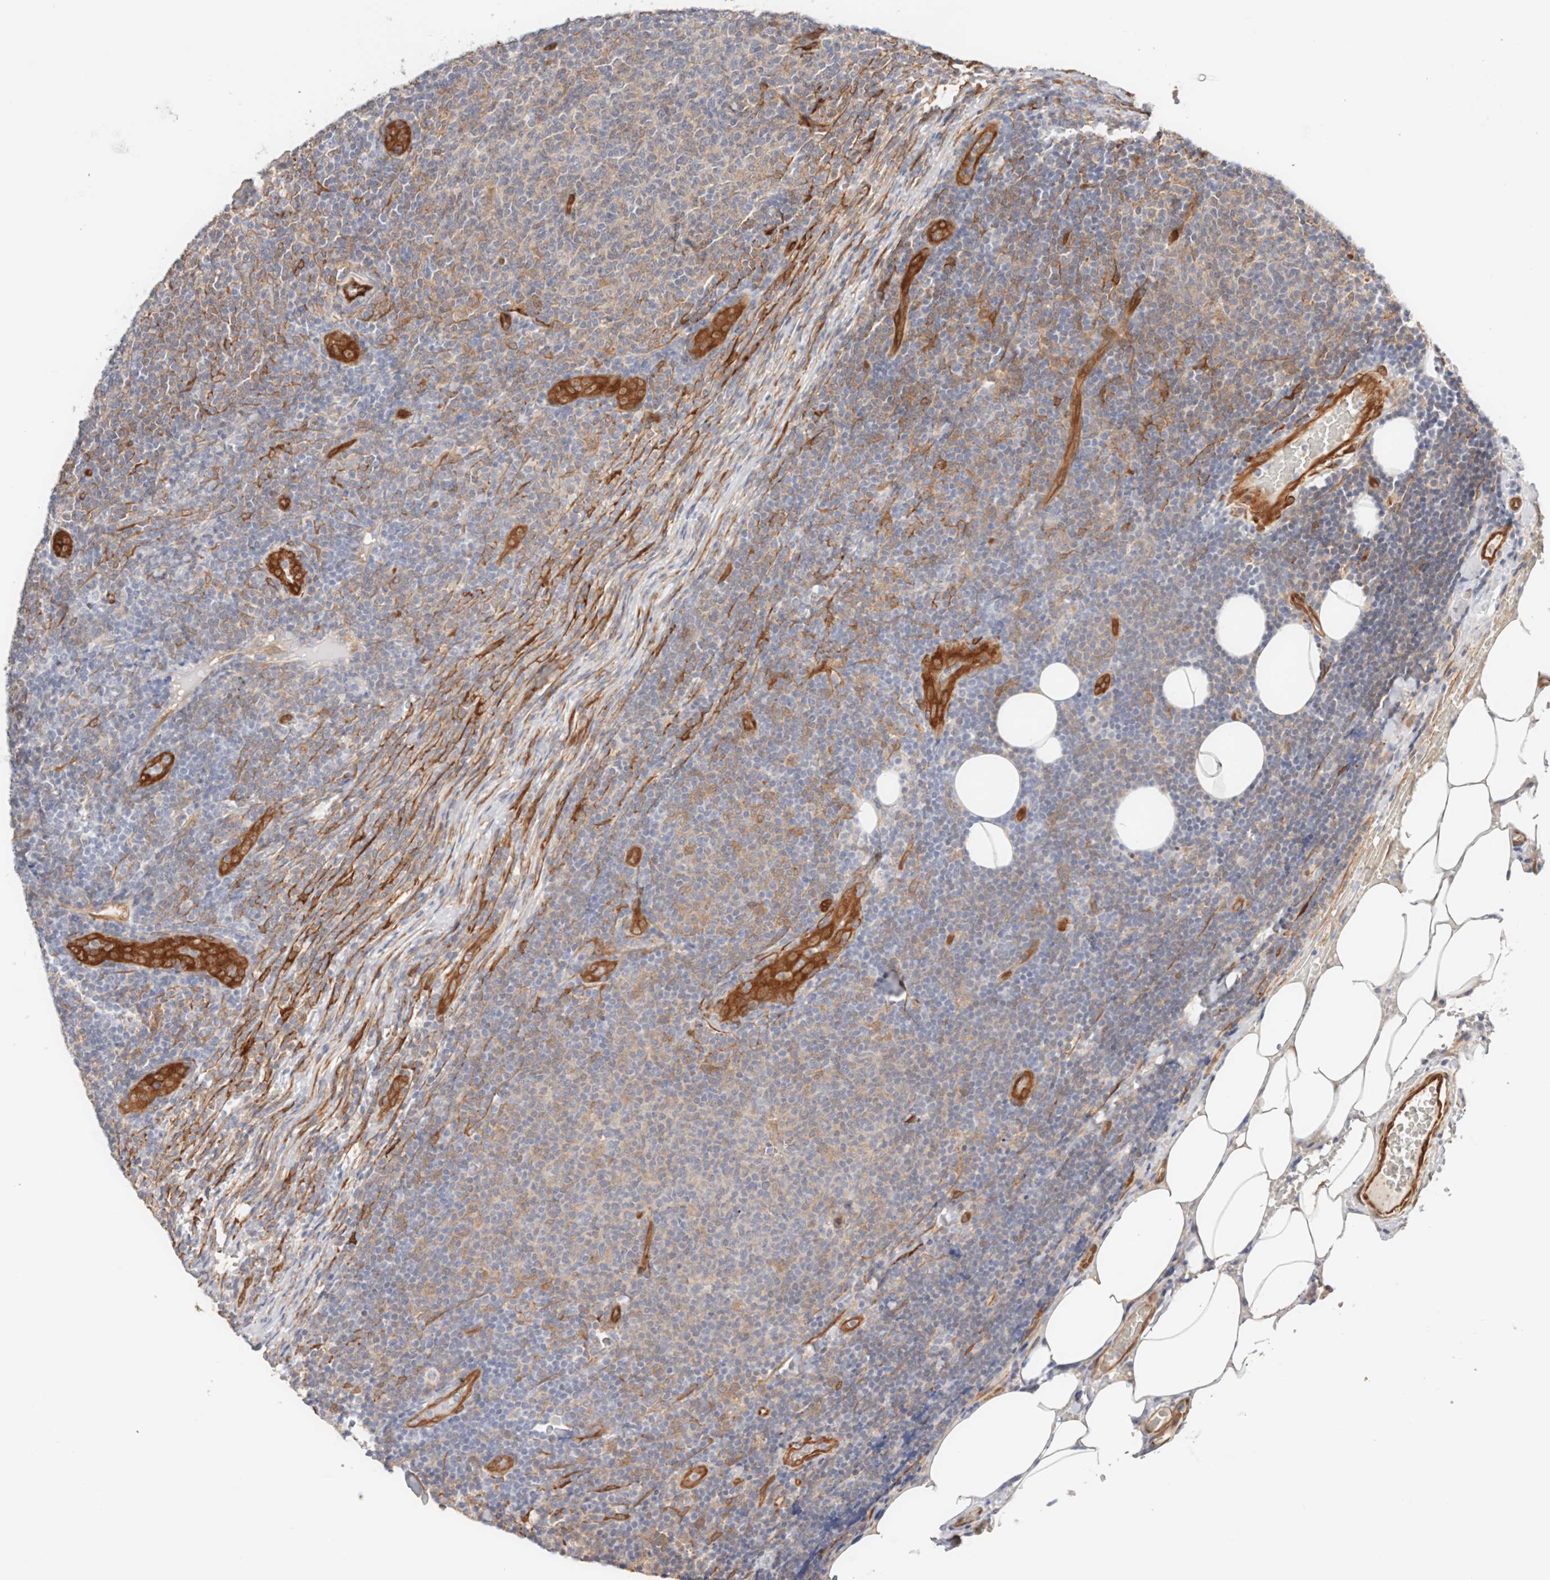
{"staining": {"intensity": "weak", "quantity": "<25%", "location": "cytoplasmic/membranous"}, "tissue": "lymphoma", "cell_type": "Tumor cells", "image_type": "cancer", "snomed": [{"axis": "morphology", "description": "Malignant lymphoma, non-Hodgkin's type, Low grade"}, {"axis": "topography", "description": "Lymph node"}], "caption": "DAB immunohistochemical staining of human lymphoma displays no significant expression in tumor cells. The staining is performed using DAB brown chromogen with nuclei counter-stained in using hematoxylin.", "gene": "LMCD1", "patient": {"sex": "male", "age": 66}}